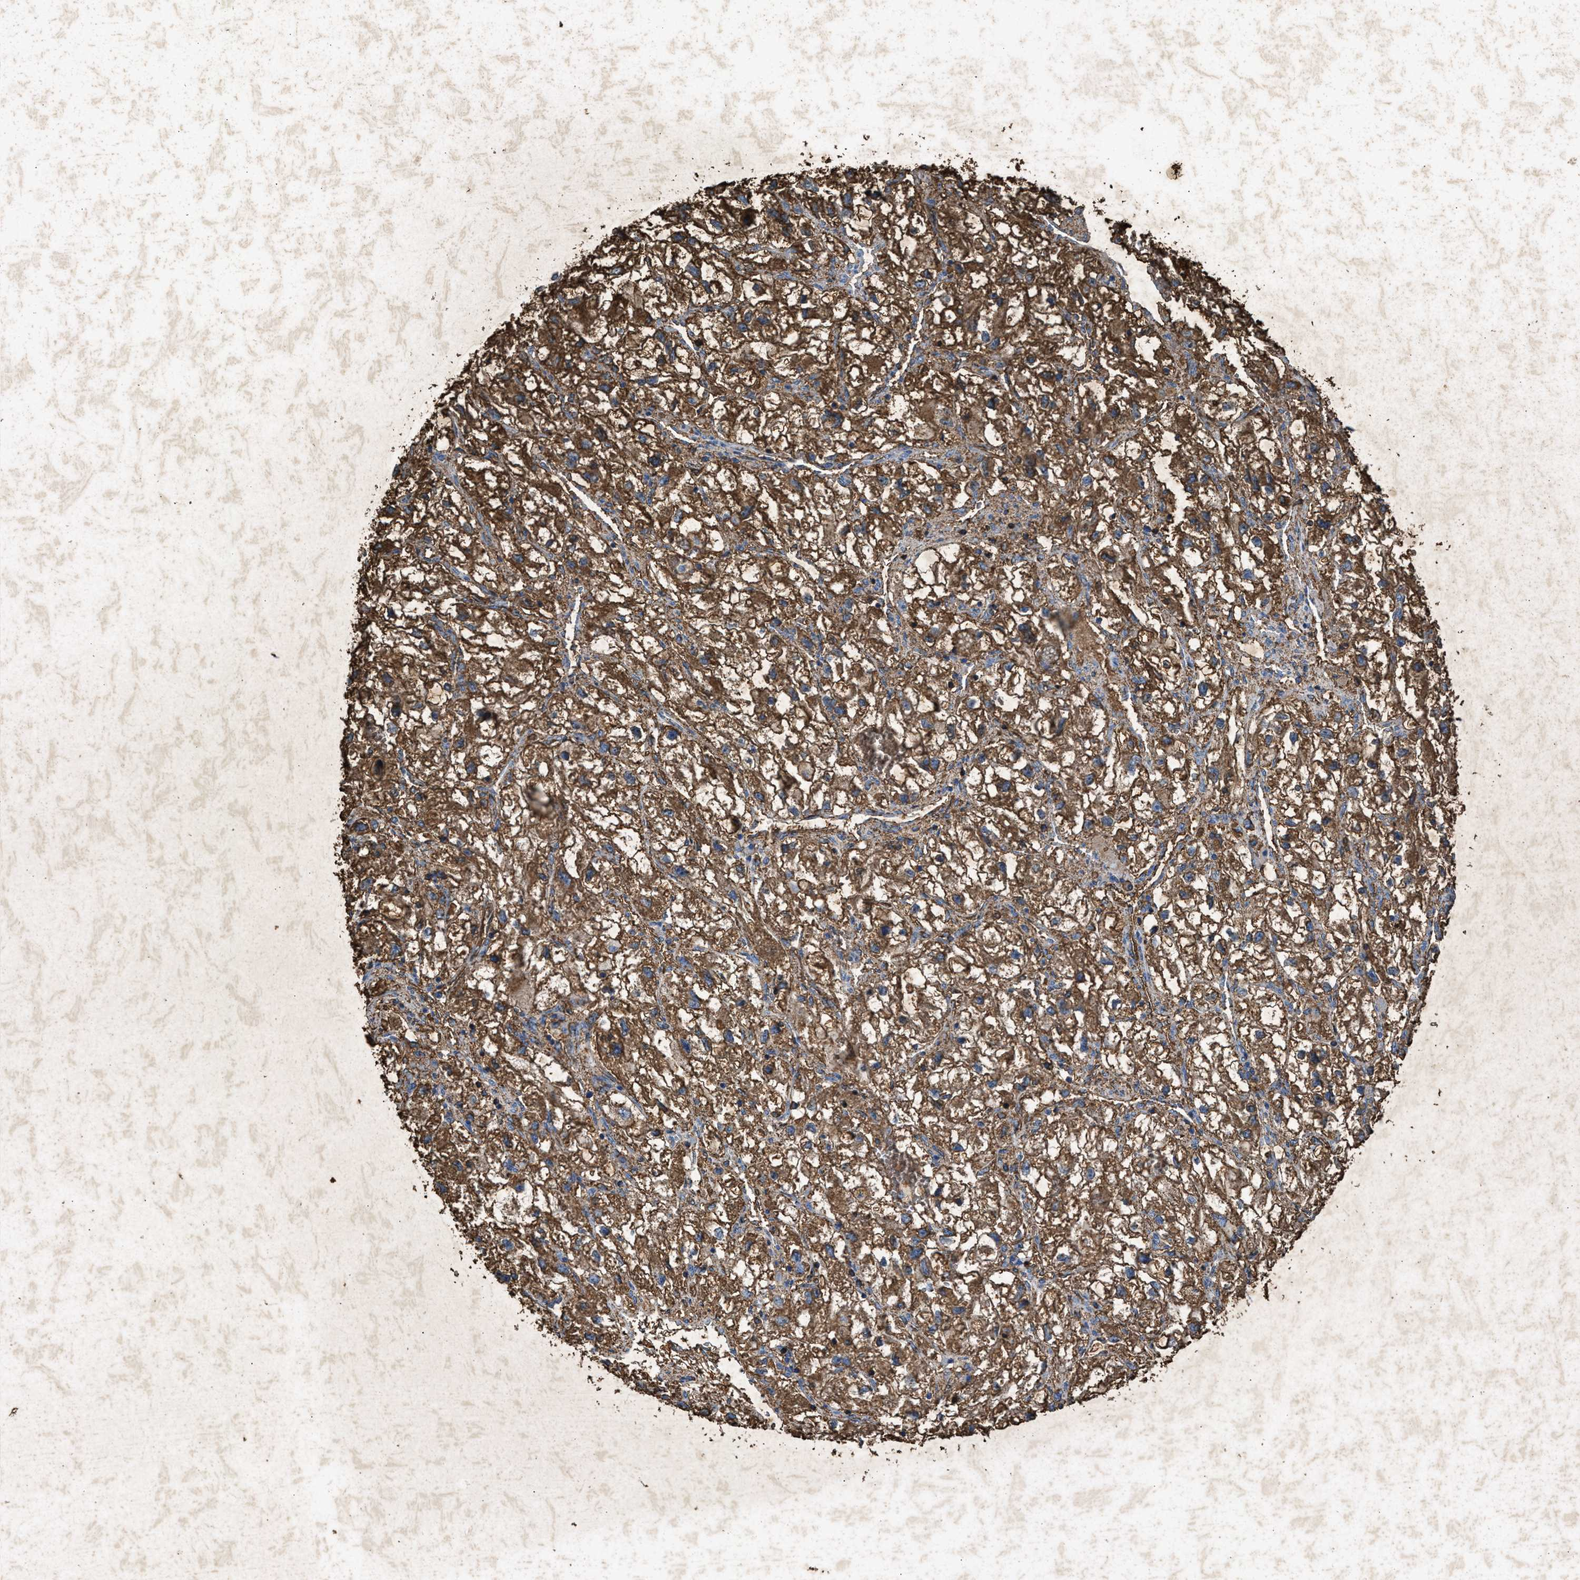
{"staining": {"intensity": "moderate", "quantity": ">75%", "location": "cytoplasmic/membranous"}, "tissue": "renal cancer", "cell_type": "Tumor cells", "image_type": "cancer", "snomed": [{"axis": "morphology", "description": "Adenocarcinoma, NOS"}, {"axis": "topography", "description": "Kidney"}], "caption": "Renal cancer tissue shows moderate cytoplasmic/membranous staining in approximately >75% of tumor cells, visualized by immunohistochemistry.", "gene": "LTB4R2", "patient": {"sex": "female", "age": 70}}